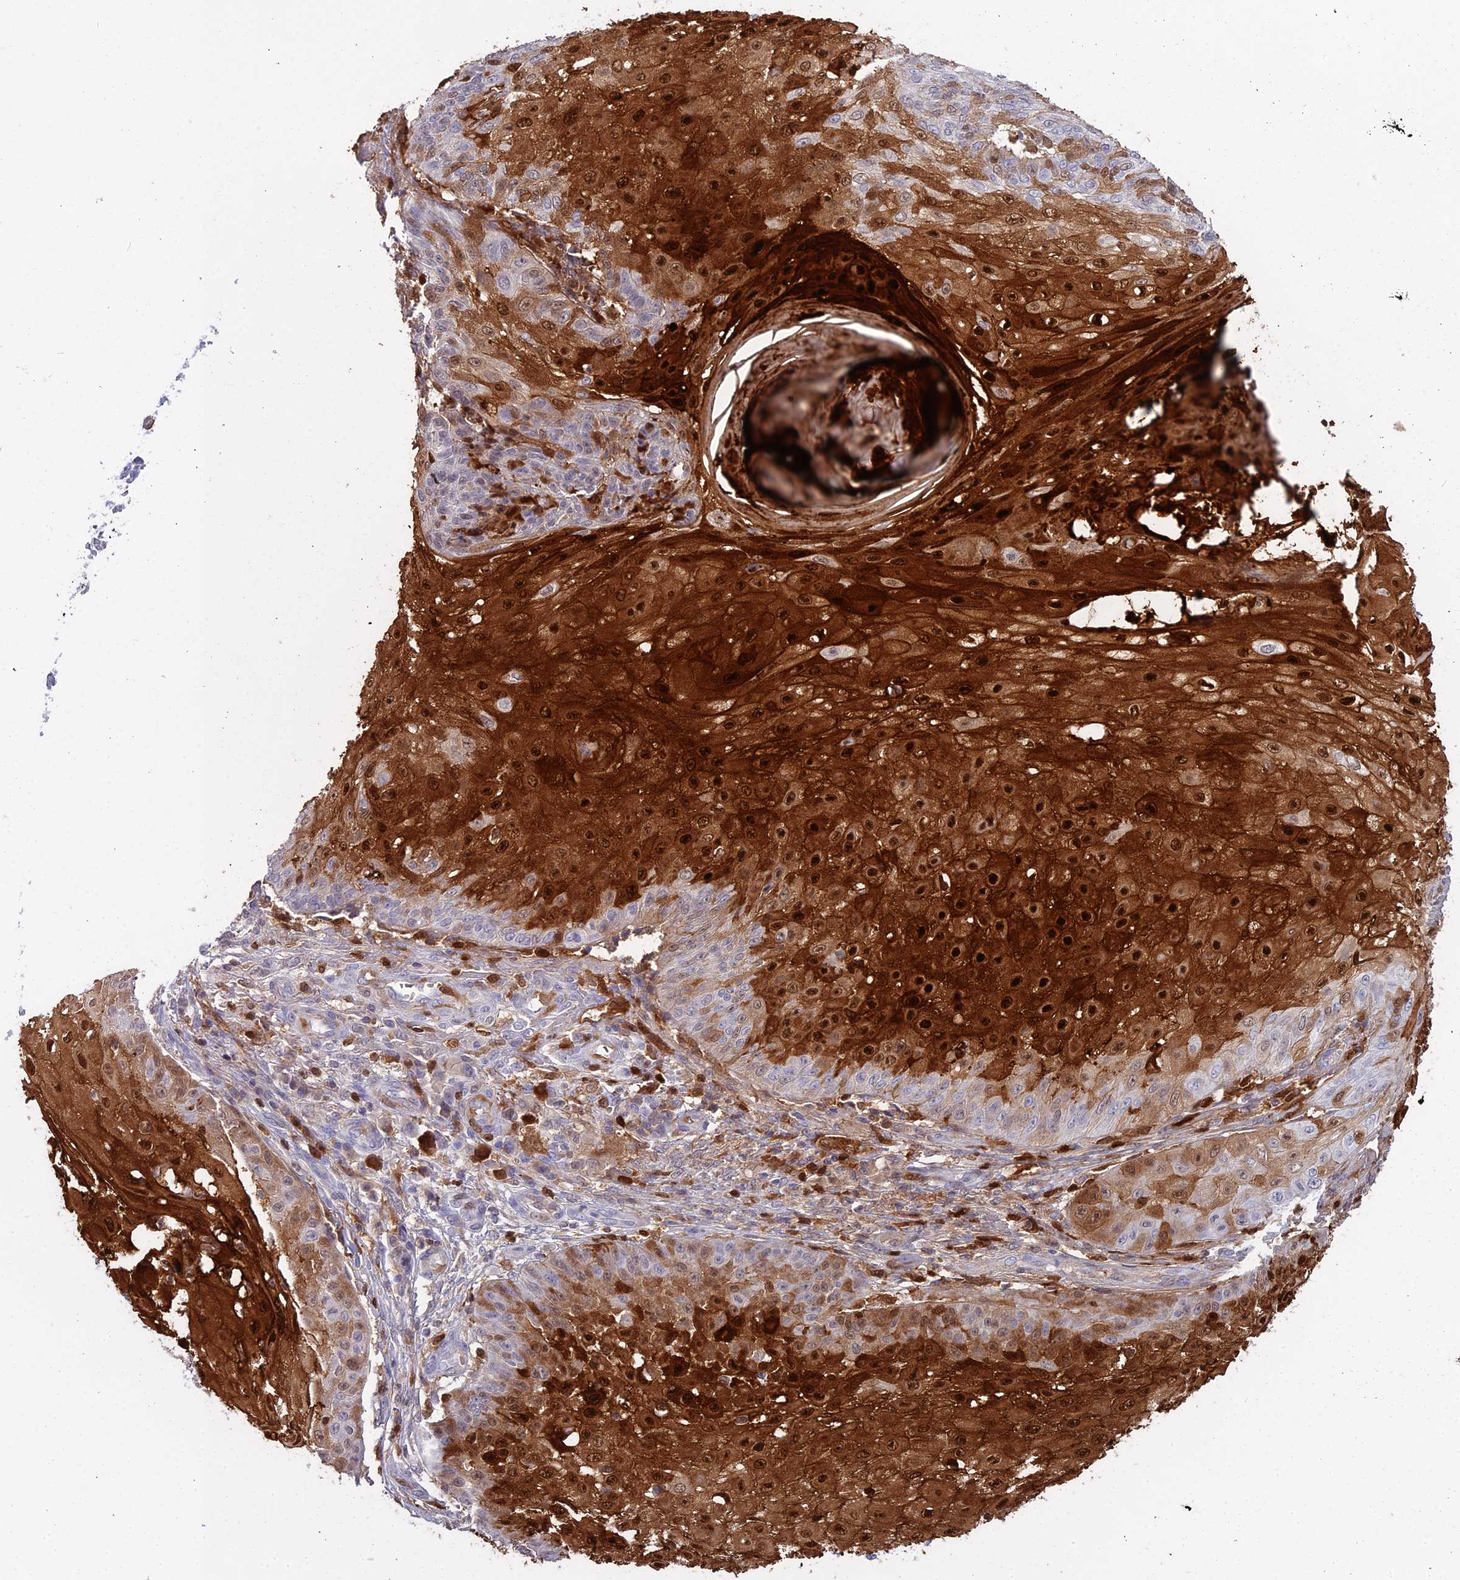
{"staining": {"intensity": "strong", "quantity": "25%-75%", "location": "cytoplasmic/membranous,nuclear"}, "tissue": "skin cancer", "cell_type": "Tumor cells", "image_type": "cancer", "snomed": [{"axis": "morphology", "description": "Squamous cell carcinoma, NOS"}, {"axis": "topography", "description": "Skin"}], "caption": "Immunohistochemical staining of human squamous cell carcinoma (skin) demonstrates high levels of strong cytoplasmic/membranous and nuclear protein staining in about 25%-75% of tumor cells. The protein is shown in brown color, while the nuclei are stained blue.", "gene": "S100A7", "patient": {"sex": "male", "age": 70}}